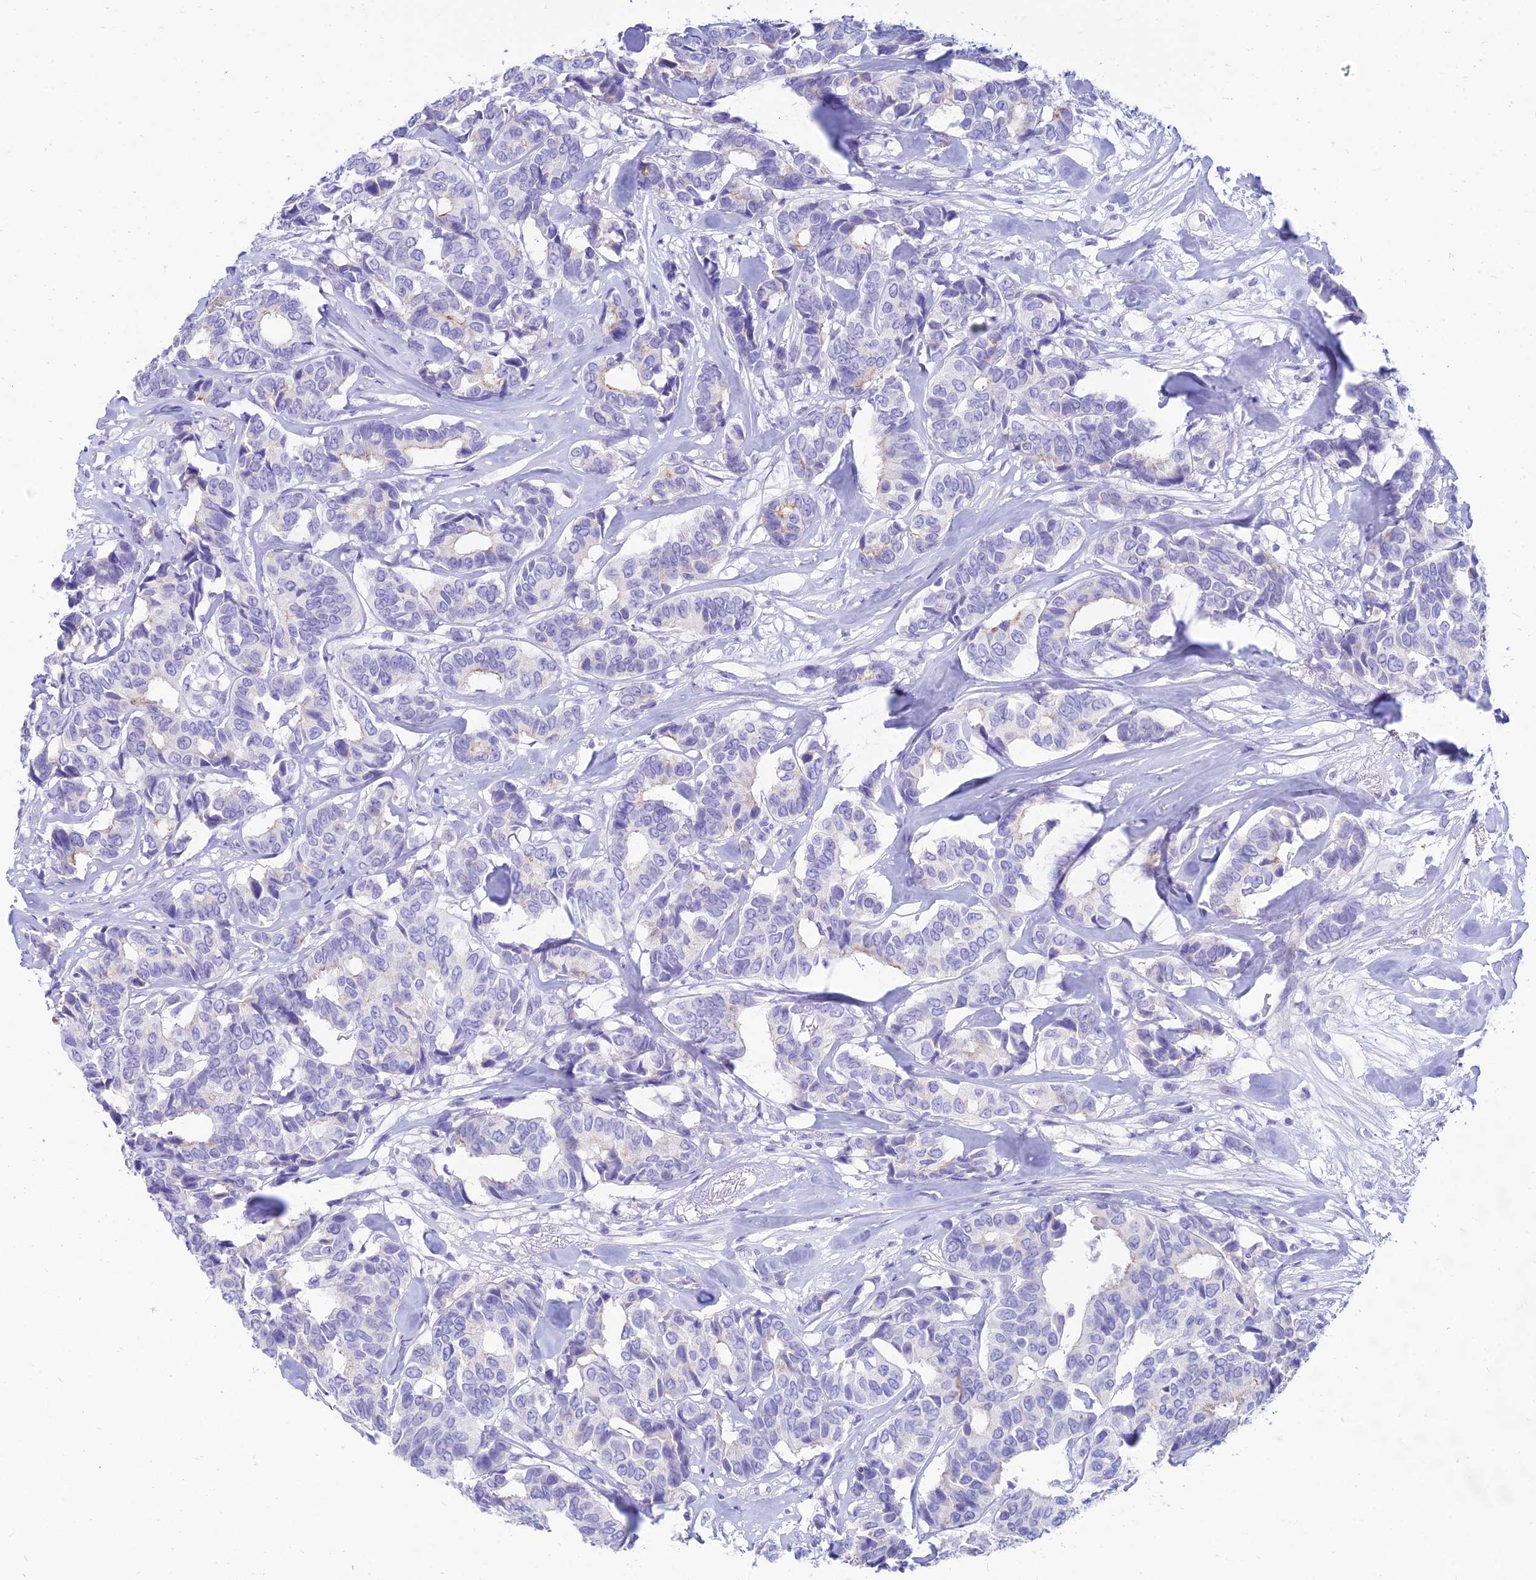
{"staining": {"intensity": "negative", "quantity": "none", "location": "none"}, "tissue": "breast cancer", "cell_type": "Tumor cells", "image_type": "cancer", "snomed": [{"axis": "morphology", "description": "Duct carcinoma"}, {"axis": "topography", "description": "Breast"}], "caption": "Tumor cells show no significant expression in infiltrating ductal carcinoma (breast).", "gene": "TAC3", "patient": {"sex": "female", "age": 87}}